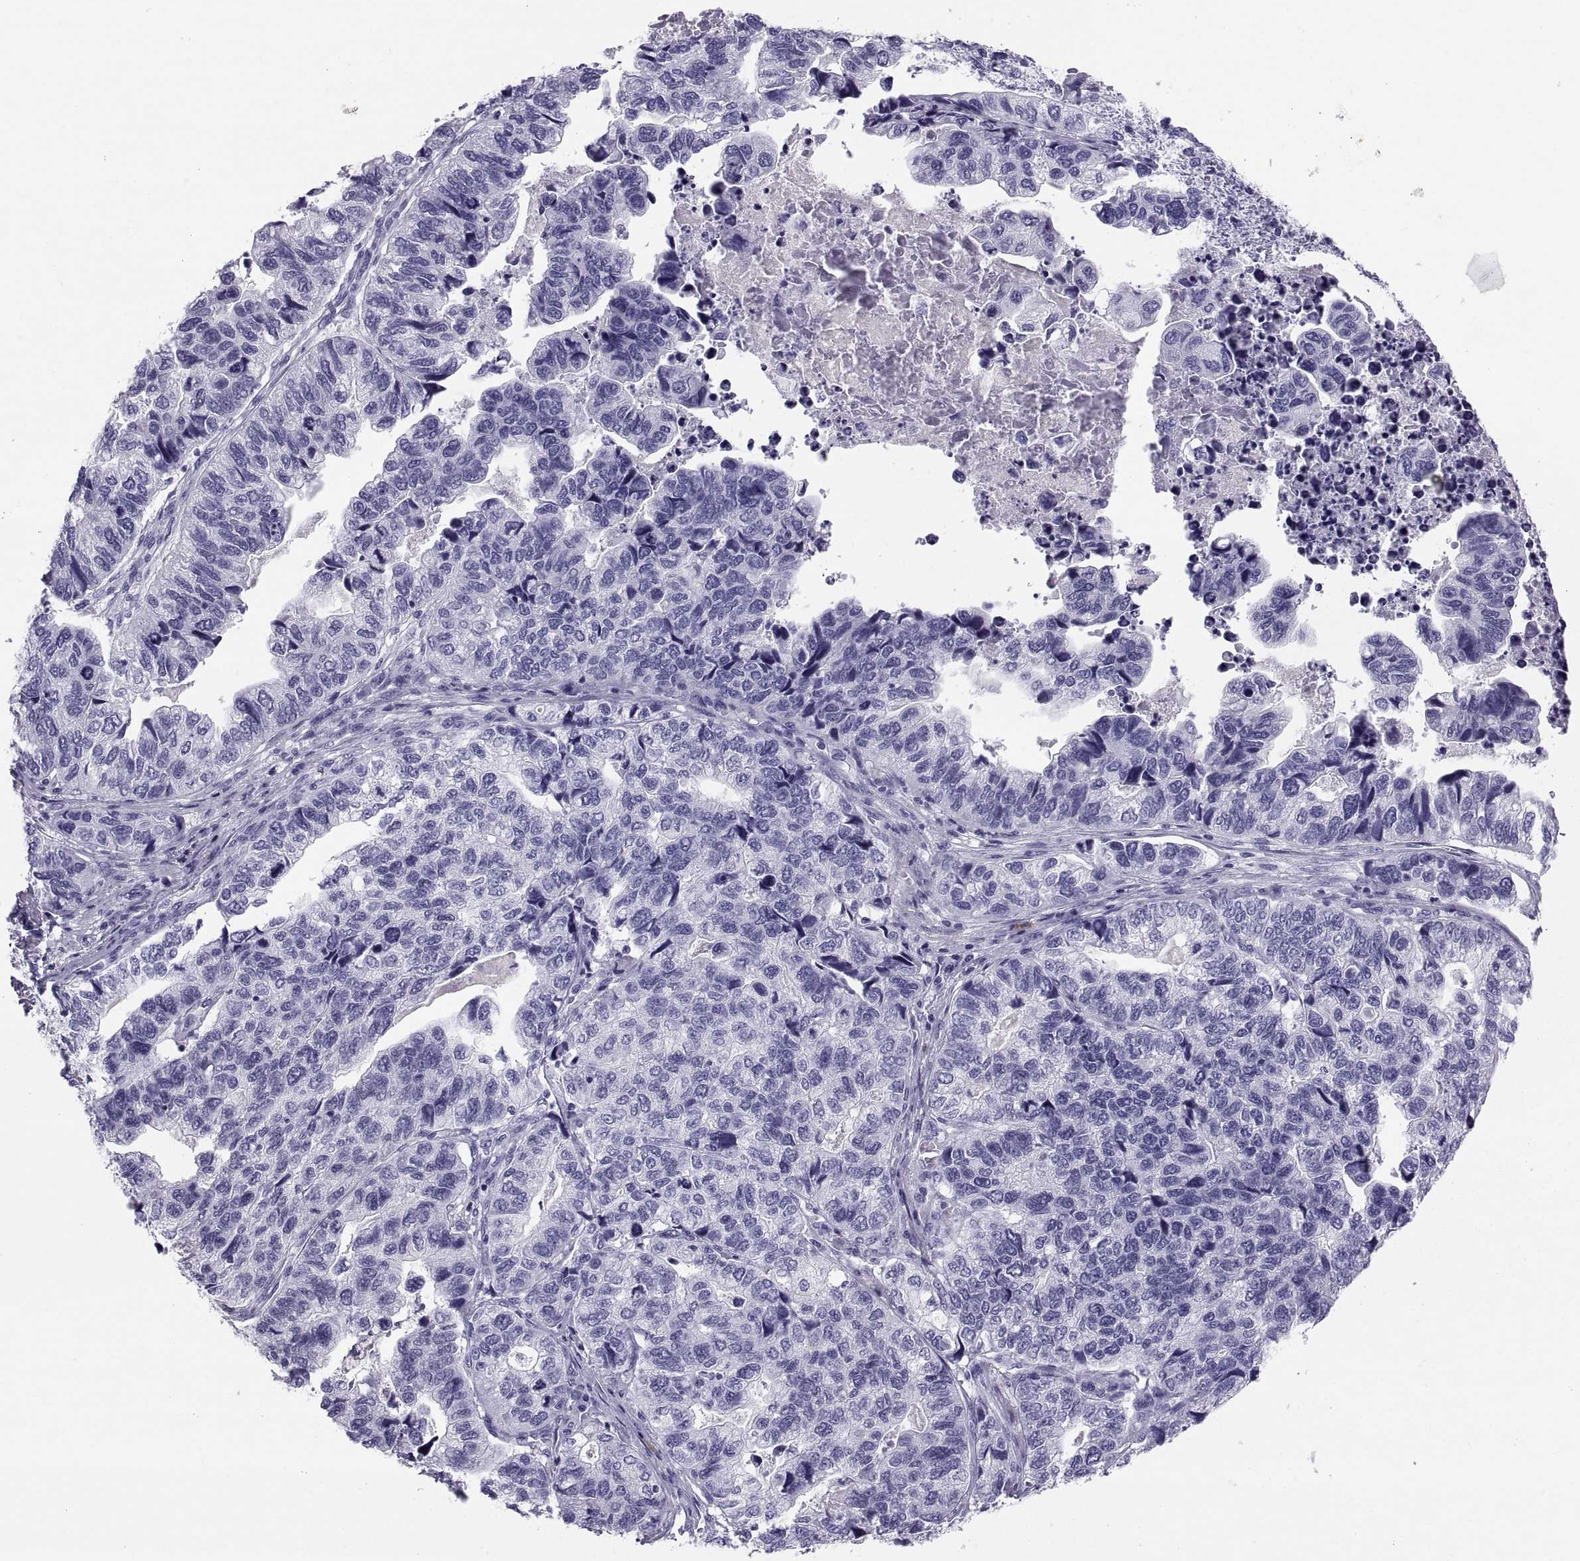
{"staining": {"intensity": "negative", "quantity": "none", "location": "none"}, "tissue": "stomach cancer", "cell_type": "Tumor cells", "image_type": "cancer", "snomed": [{"axis": "morphology", "description": "Adenocarcinoma, NOS"}, {"axis": "topography", "description": "Stomach, upper"}], "caption": "An image of human stomach cancer (adenocarcinoma) is negative for staining in tumor cells.", "gene": "CT47A10", "patient": {"sex": "female", "age": 67}}